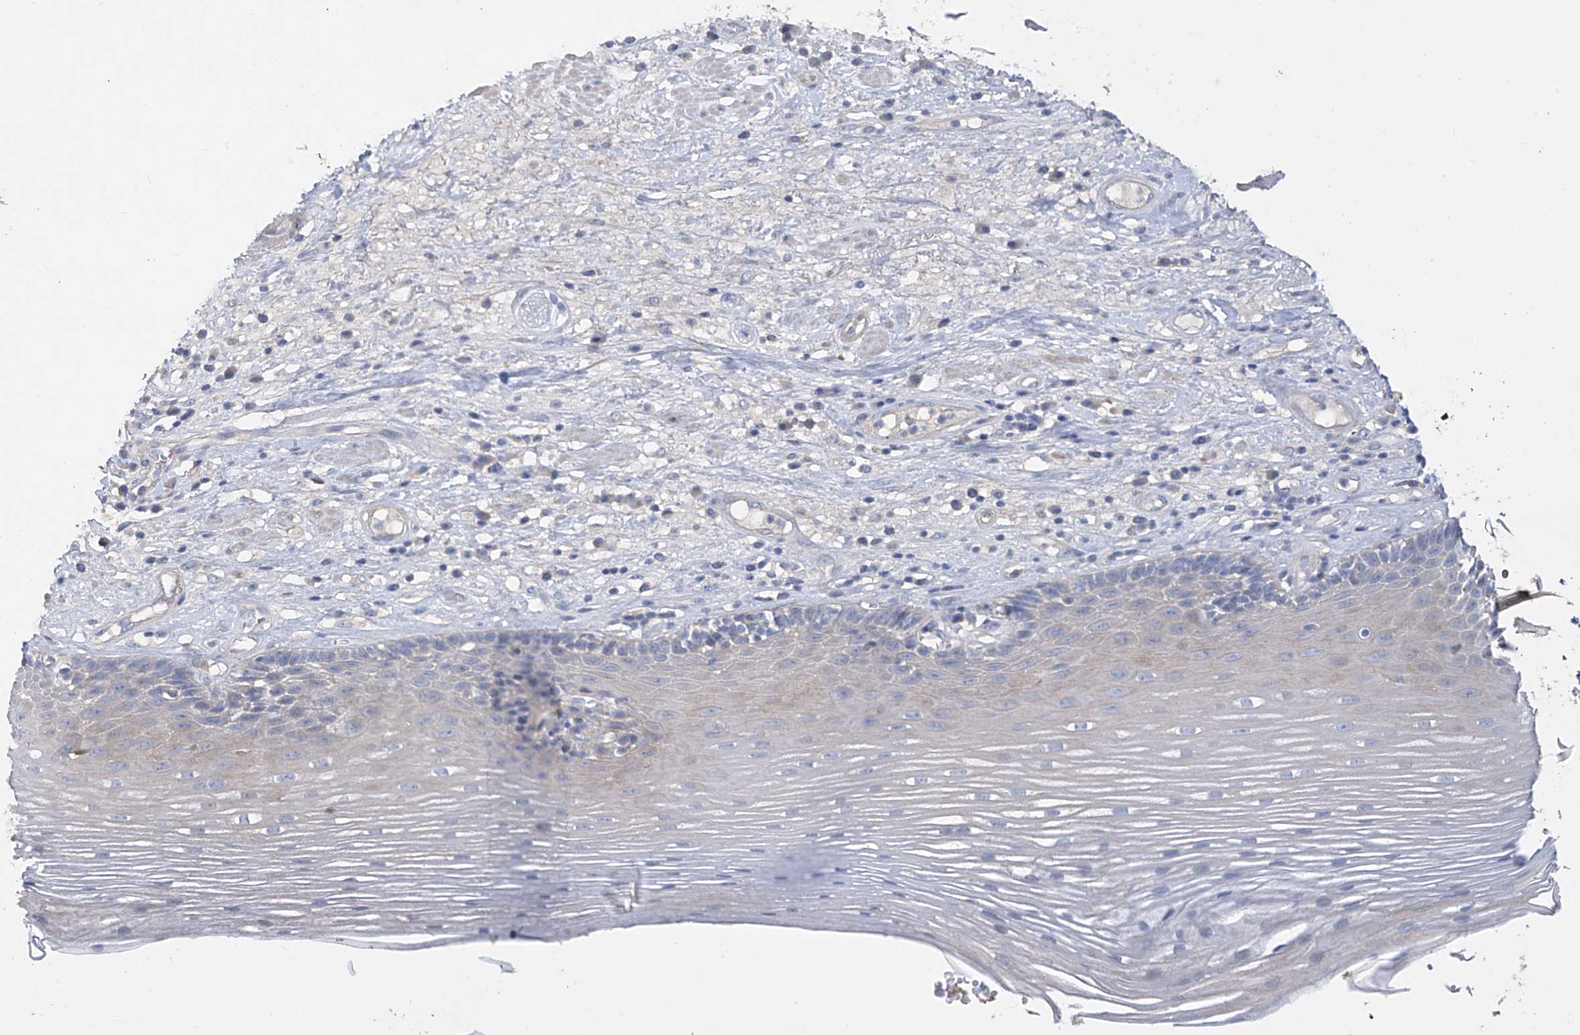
{"staining": {"intensity": "negative", "quantity": "none", "location": "none"}, "tissue": "esophagus", "cell_type": "Squamous epithelial cells", "image_type": "normal", "snomed": [{"axis": "morphology", "description": "Normal tissue, NOS"}, {"axis": "topography", "description": "Esophagus"}], "caption": "The IHC histopathology image has no significant staining in squamous epithelial cells of esophagus.", "gene": "PRSS12", "patient": {"sex": "male", "age": 62}}